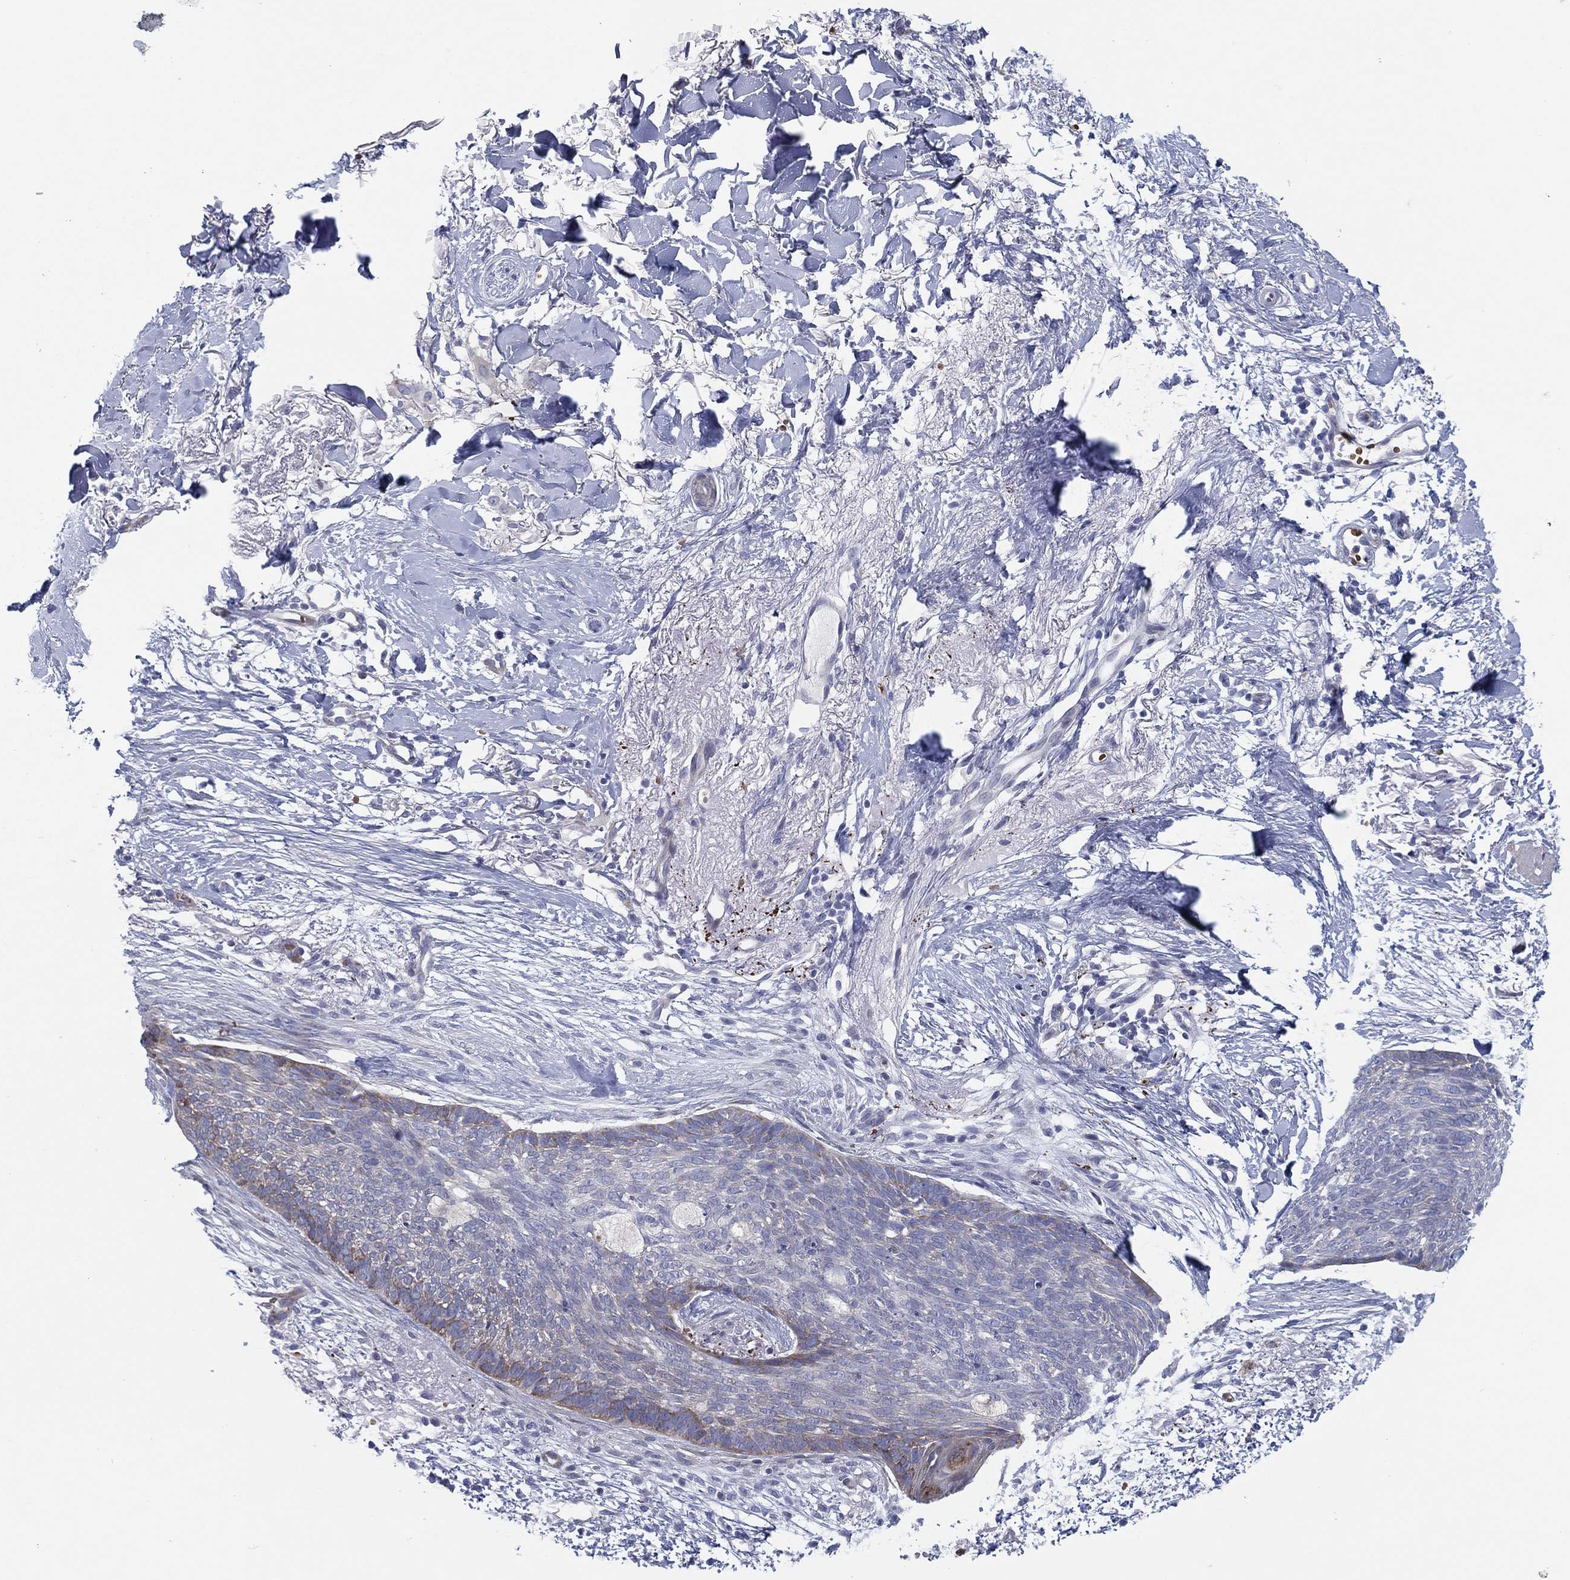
{"staining": {"intensity": "weak", "quantity": "<25%", "location": "cytoplasmic/membranous"}, "tissue": "skin cancer", "cell_type": "Tumor cells", "image_type": "cancer", "snomed": [{"axis": "morphology", "description": "Normal tissue, NOS"}, {"axis": "morphology", "description": "Basal cell carcinoma"}, {"axis": "topography", "description": "Skin"}], "caption": "The photomicrograph shows no significant expression in tumor cells of skin basal cell carcinoma. Nuclei are stained in blue.", "gene": "HEATR4", "patient": {"sex": "male", "age": 84}}